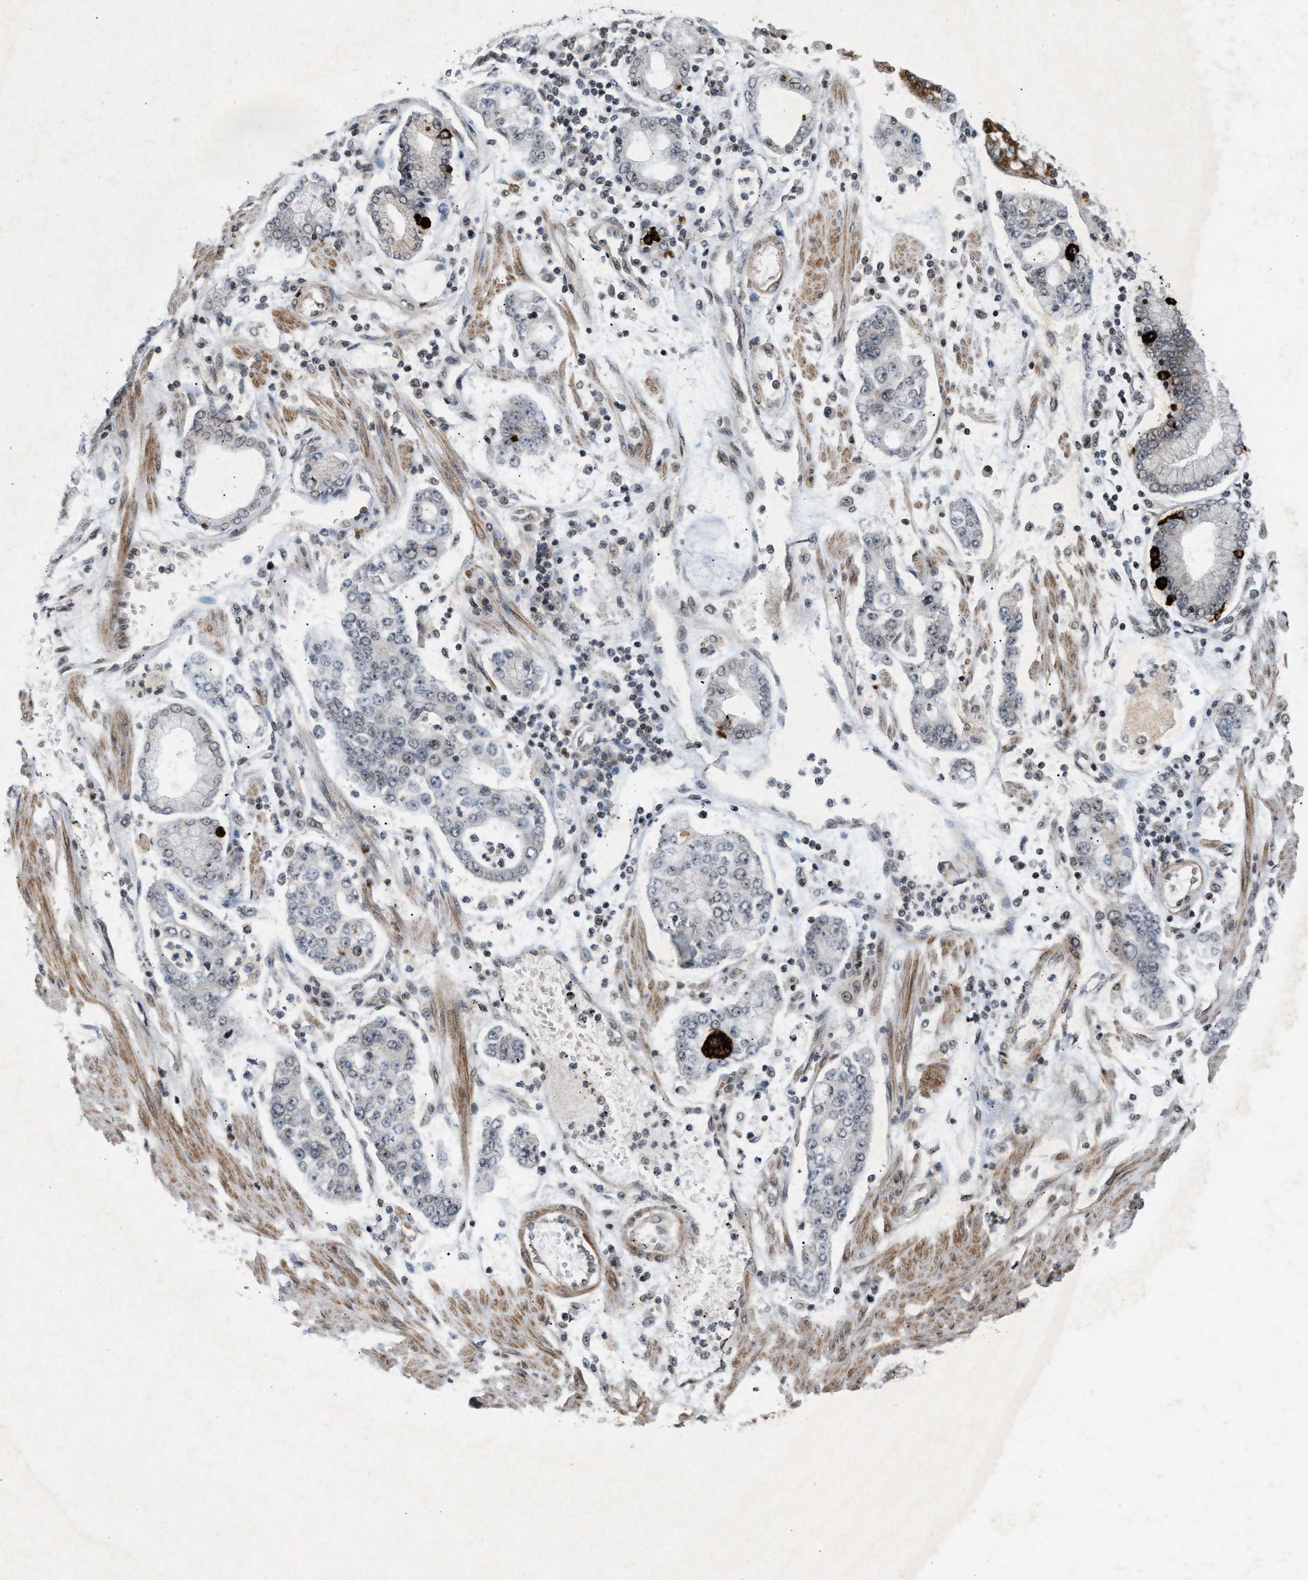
{"staining": {"intensity": "negative", "quantity": "none", "location": "none"}, "tissue": "stomach cancer", "cell_type": "Tumor cells", "image_type": "cancer", "snomed": [{"axis": "morphology", "description": "Adenocarcinoma, NOS"}, {"axis": "topography", "description": "Stomach"}], "caption": "Tumor cells show no significant positivity in stomach cancer.", "gene": "ZPR1", "patient": {"sex": "male", "age": 76}}